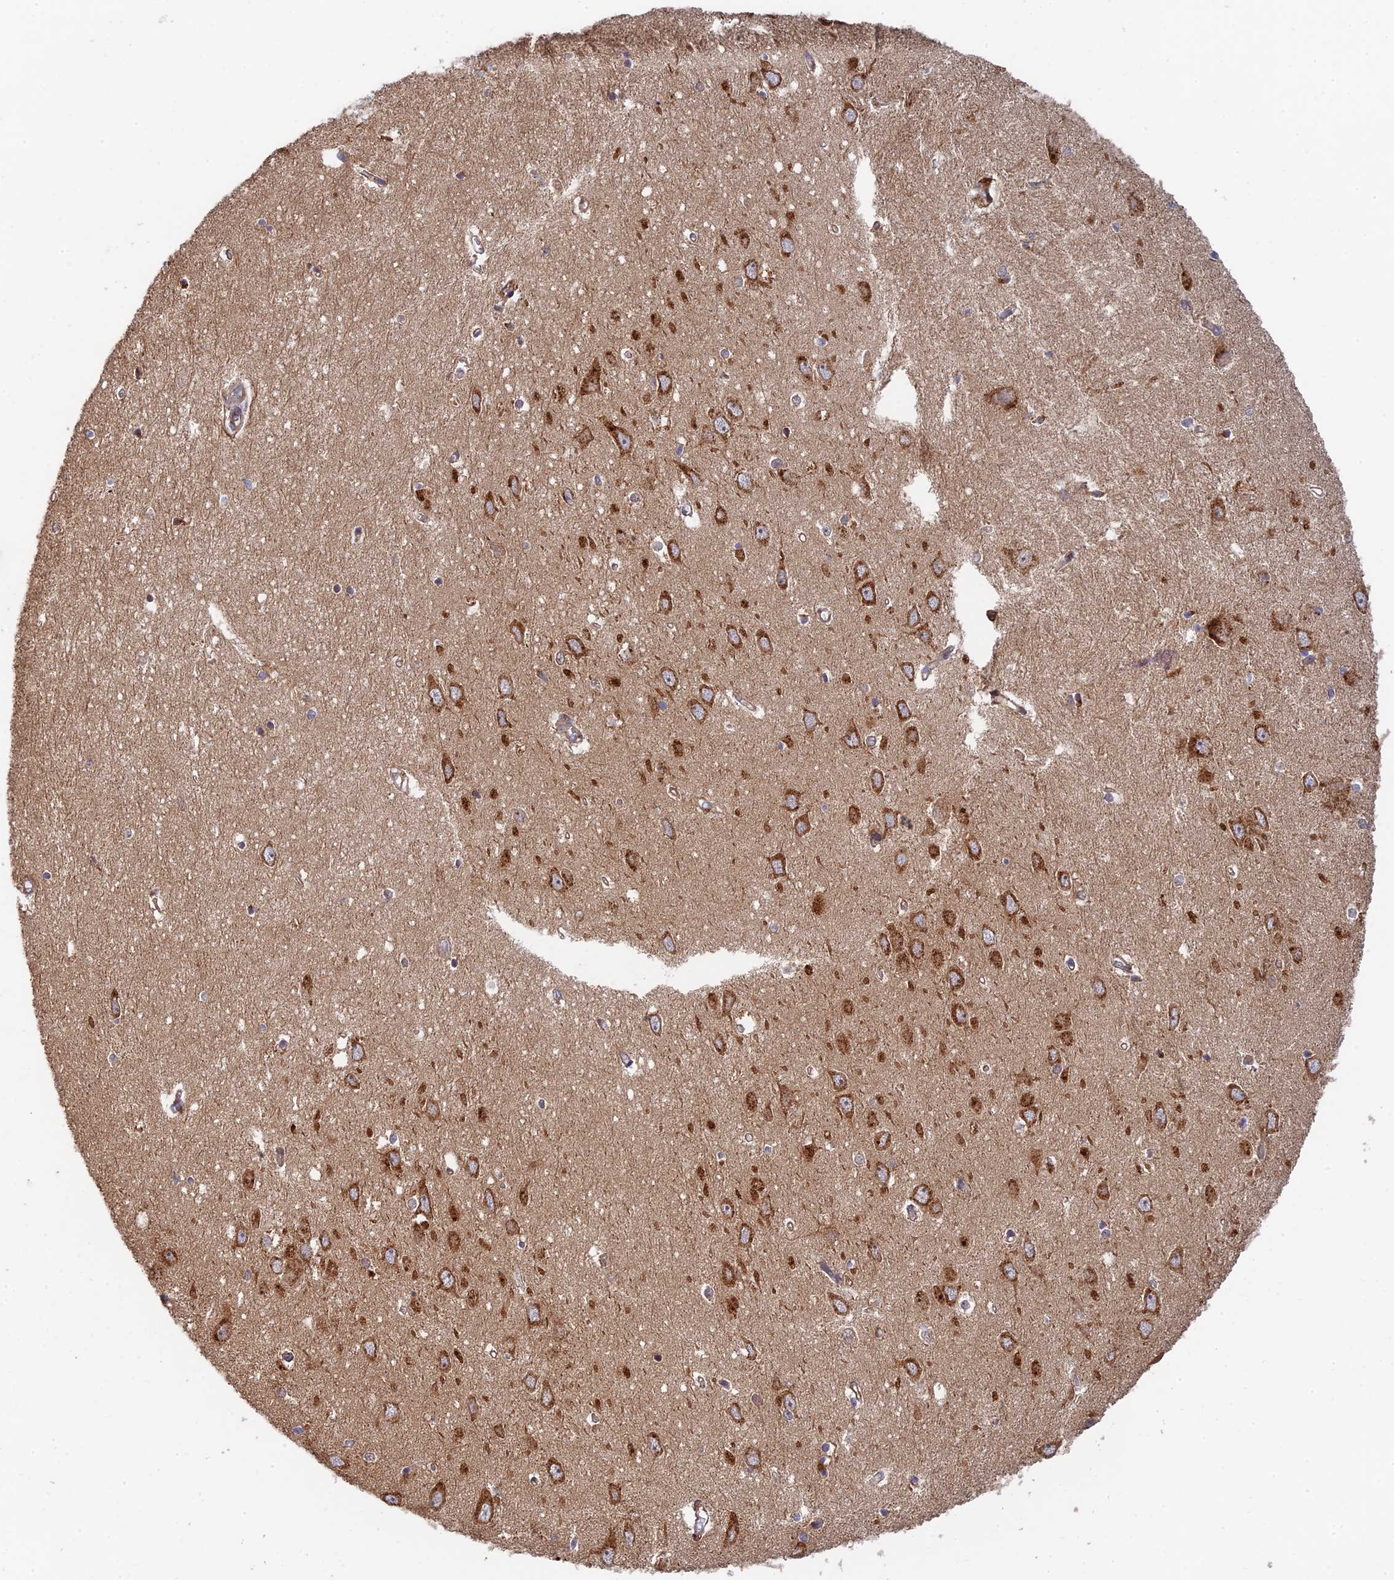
{"staining": {"intensity": "moderate", "quantity": "<25%", "location": "cytoplasmic/membranous"}, "tissue": "hippocampus", "cell_type": "Glial cells", "image_type": "normal", "snomed": [{"axis": "morphology", "description": "Normal tissue, NOS"}, {"axis": "topography", "description": "Hippocampus"}], "caption": "This is a histology image of IHC staining of normal hippocampus, which shows moderate staining in the cytoplasmic/membranous of glial cells.", "gene": "PPP2R3C", "patient": {"sex": "female", "age": 64}}